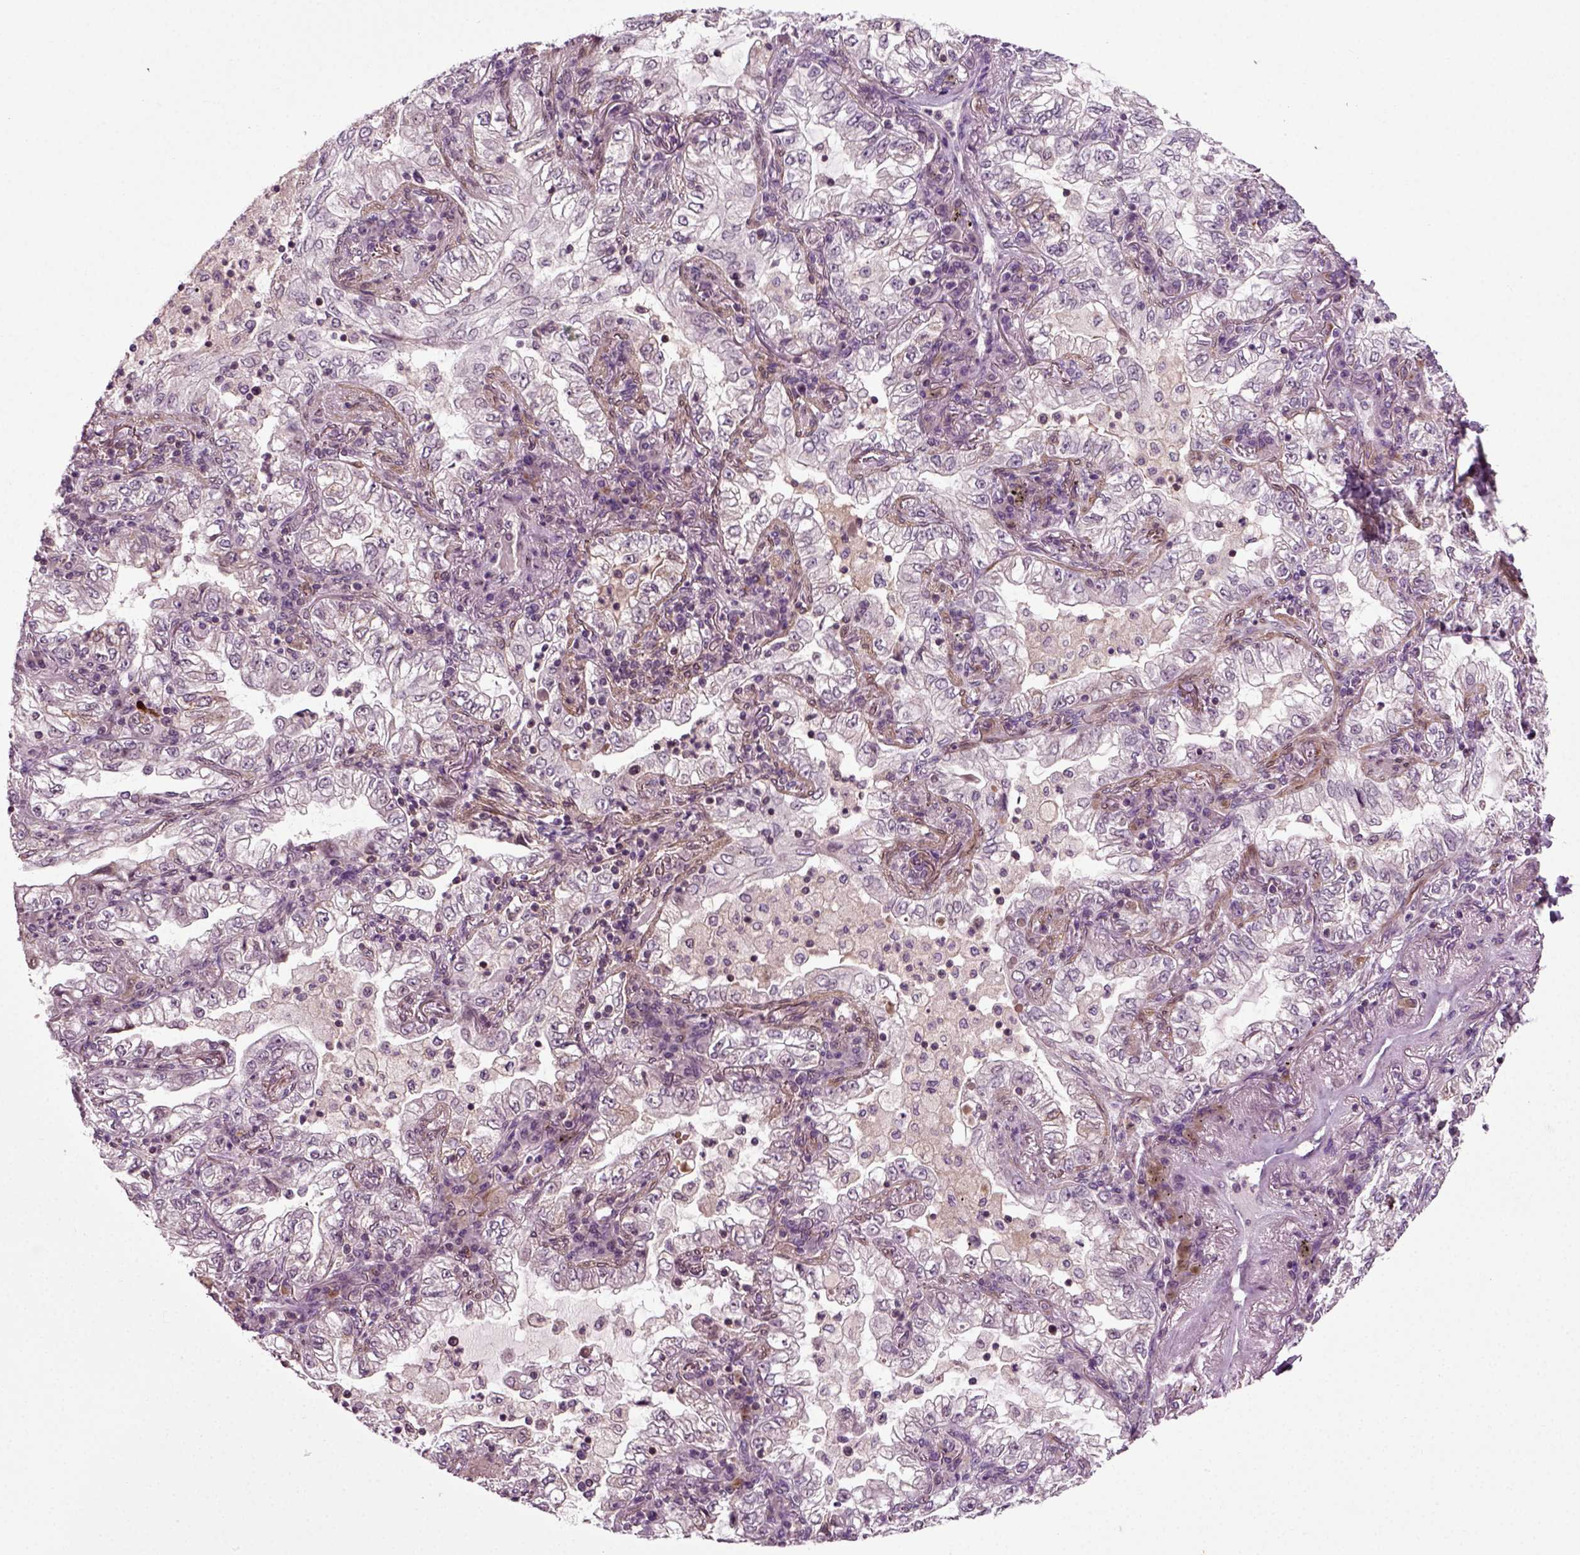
{"staining": {"intensity": "negative", "quantity": "none", "location": "none"}, "tissue": "lung cancer", "cell_type": "Tumor cells", "image_type": "cancer", "snomed": [{"axis": "morphology", "description": "Adenocarcinoma, NOS"}, {"axis": "topography", "description": "Lung"}], "caption": "Human lung cancer (adenocarcinoma) stained for a protein using IHC shows no staining in tumor cells.", "gene": "KNSTRN", "patient": {"sex": "female", "age": 73}}